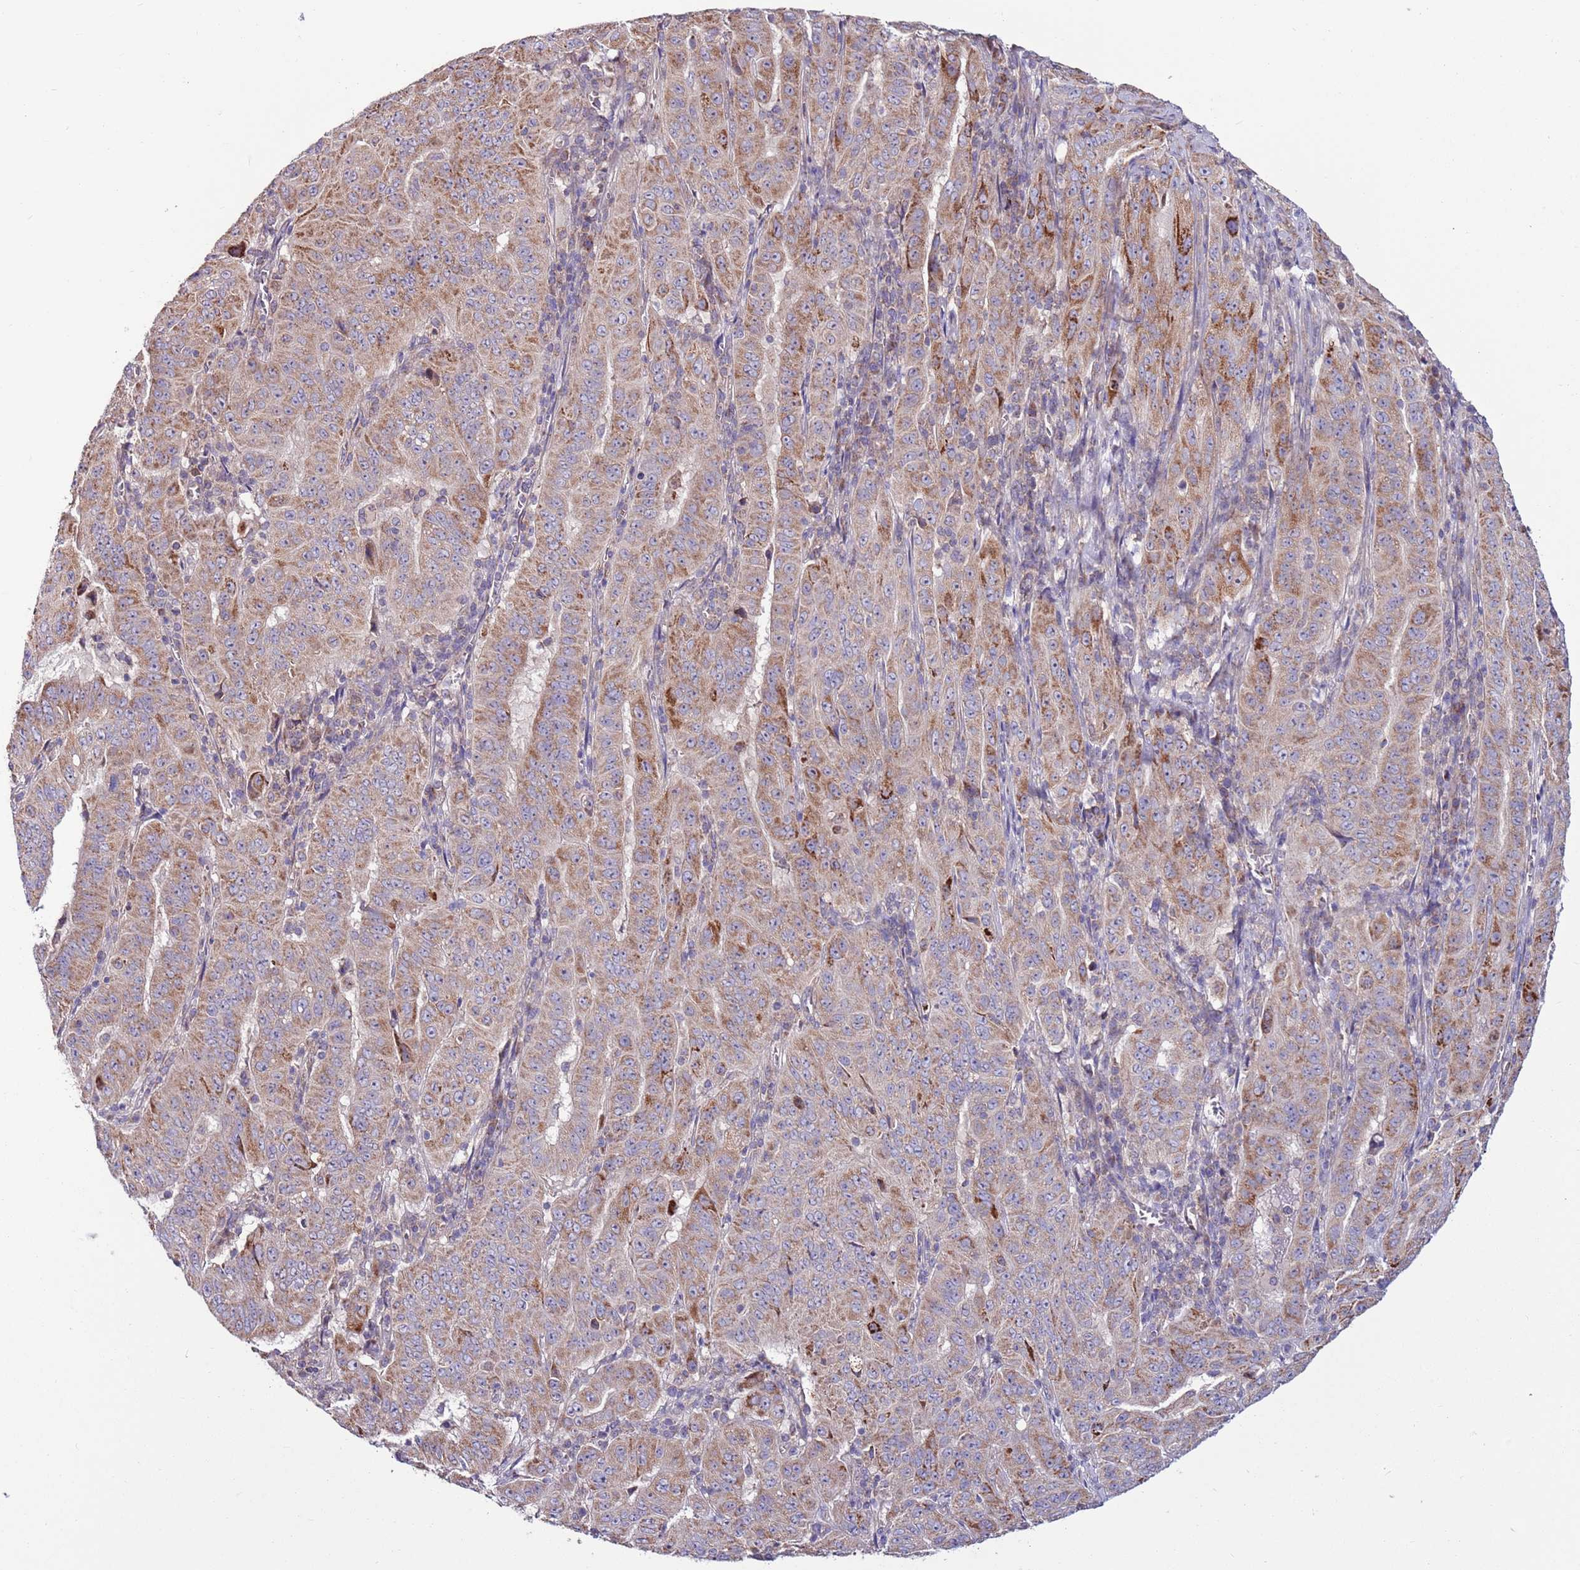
{"staining": {"intensity": "moderate", "quantity": ">75%", "location": "cytoplasmic/membranous"}, "tissue": "pancreatic cancer", "cell_type": "Tumor cells", "image_type": "cancer", "snomed": [{"axis": "morphology", "description": "Adenocarcinoma, NOS"}, {"axis": "topography", "description": "Pancreas"}], "caption": "Immunohistochemical staining of pancreatic adenocarcinoma demonstrates medium levels of moderate cytoplasmic/membranous expression in about >75% of tumor cells. The protein is stained brown, and the nuclei are stained in blue (DAB (3,3'-diaminobenzidine) IHC with brightfield microscopy, high magnification).", "gene": "SMG1", "patient": {"sex": "male", "age": 63}}